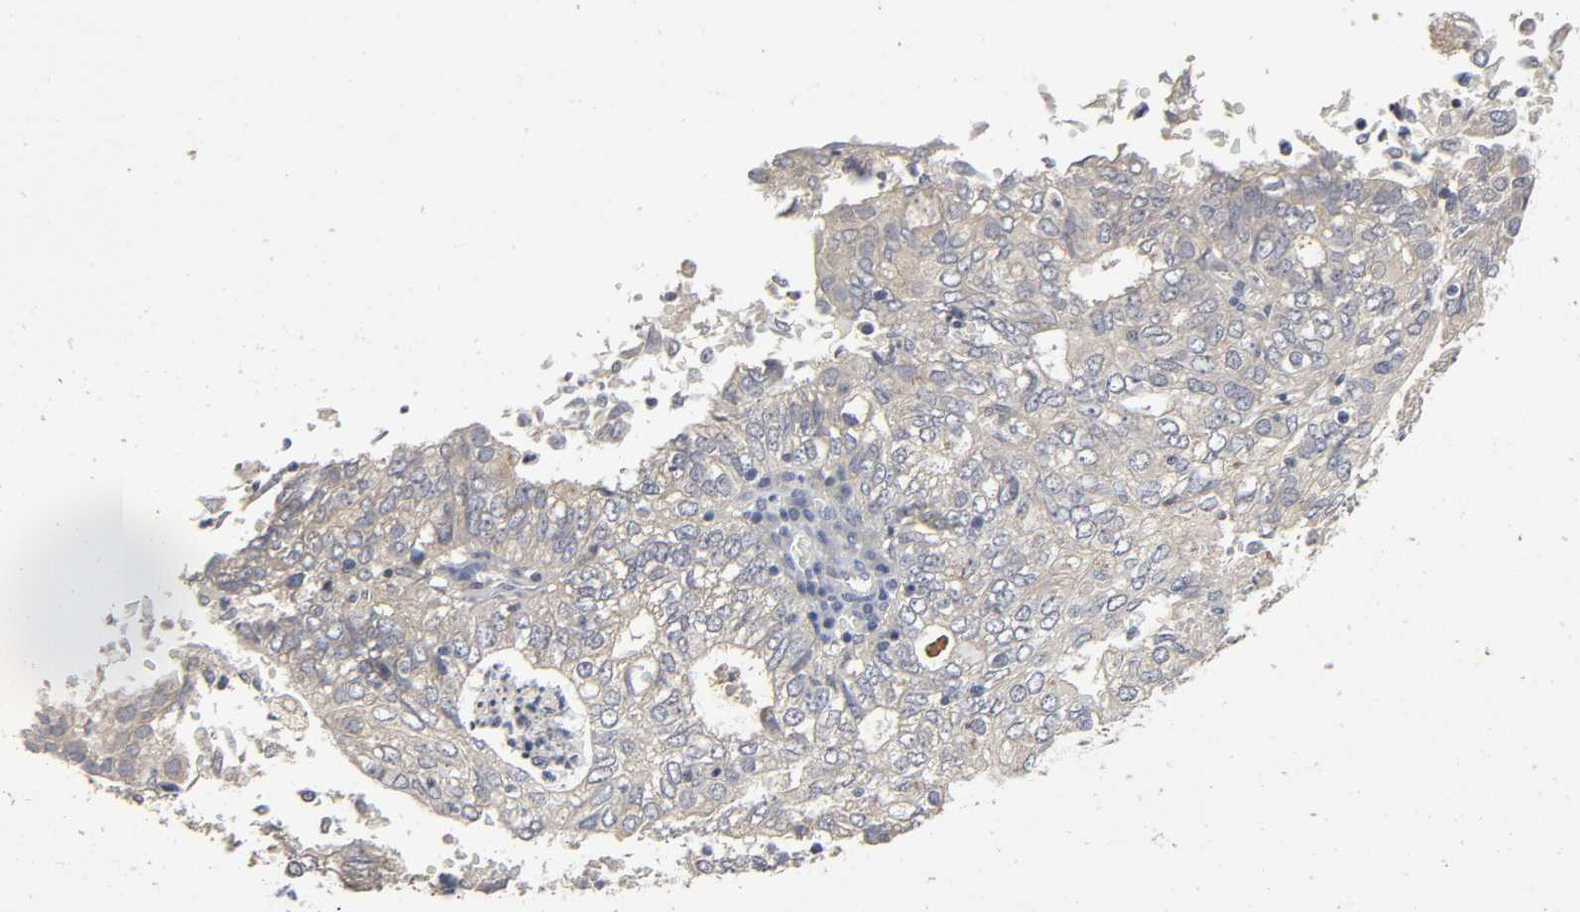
{"staining": {"intensity": "negative", "quantity": "none", "location": "none"}, "tissue": "endometrial cancer", "cell_type": "Tumor cells", "image_type": "cancer", "snomed": [{"axis": "morphology", "description": "Adenocarcinoma, NOS"}, {"axis": "topography", "description": "Endometrium"}], "caption": "IHC image of neoplastic tissue: endometrial cancer stained with DAB (3,3'-diaminobenzidine) reveals no significant protein expression in tumor cells.", "gene": "SLC10A2", "patient": {"sex": "female", "age": 69}}